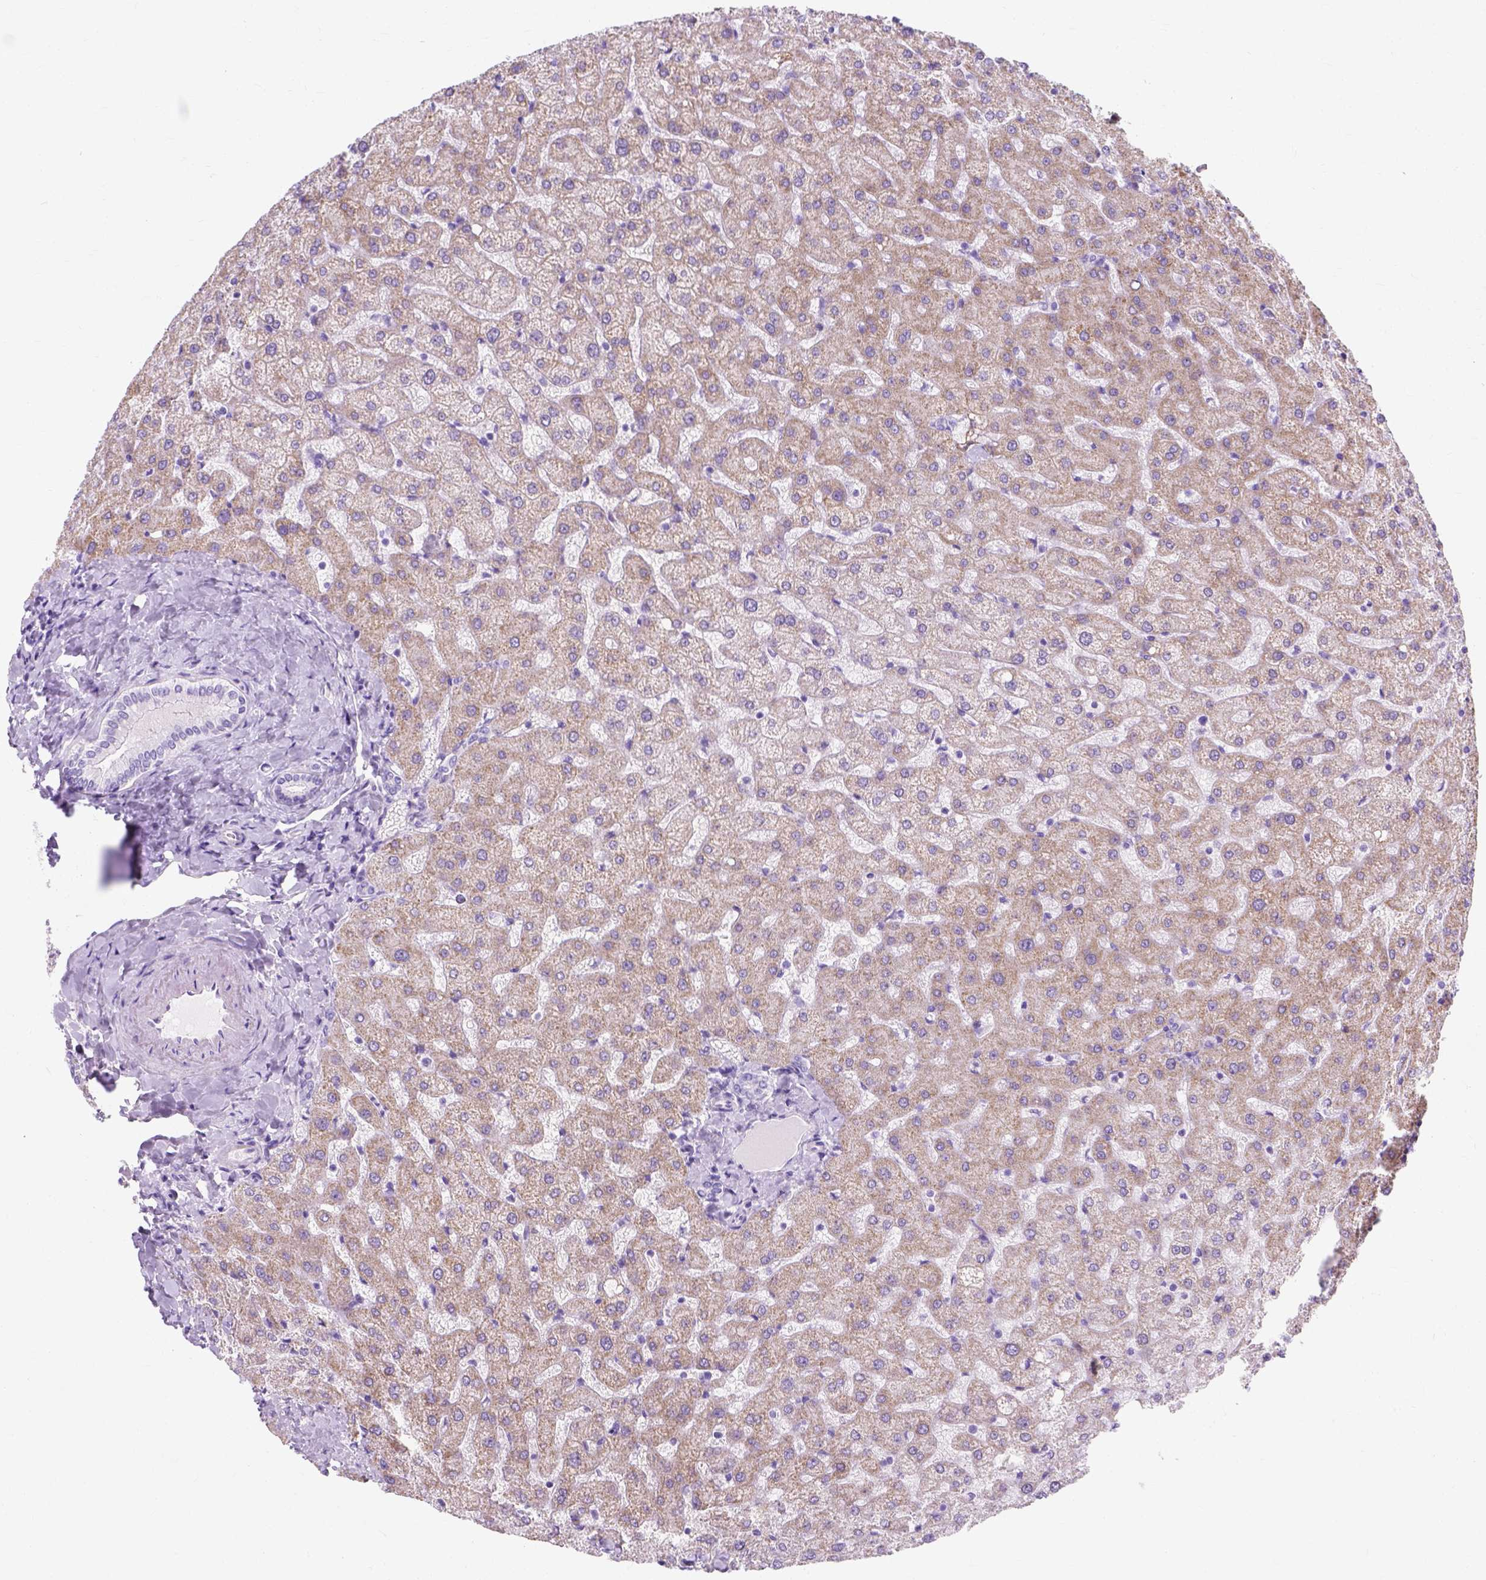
{"staining": {"intensity": "negative", "quantity": "none", "location": "none"}, "tissue": "liver", "cell_type": "Cholangiocytes", "image_type": "normal", "snomed": [{"axis": "morphology", "description": "Normal tissue, NOS"}, {"axis": "topography", "description": "Liver"}], "caption": "An immunohistochemistry (IHC) histopathology image of benign liver is shown. There is no staining in cholangiocytes of liver.", "gene": "MYH15", "patient": {"sex": "female", "age": 50}}